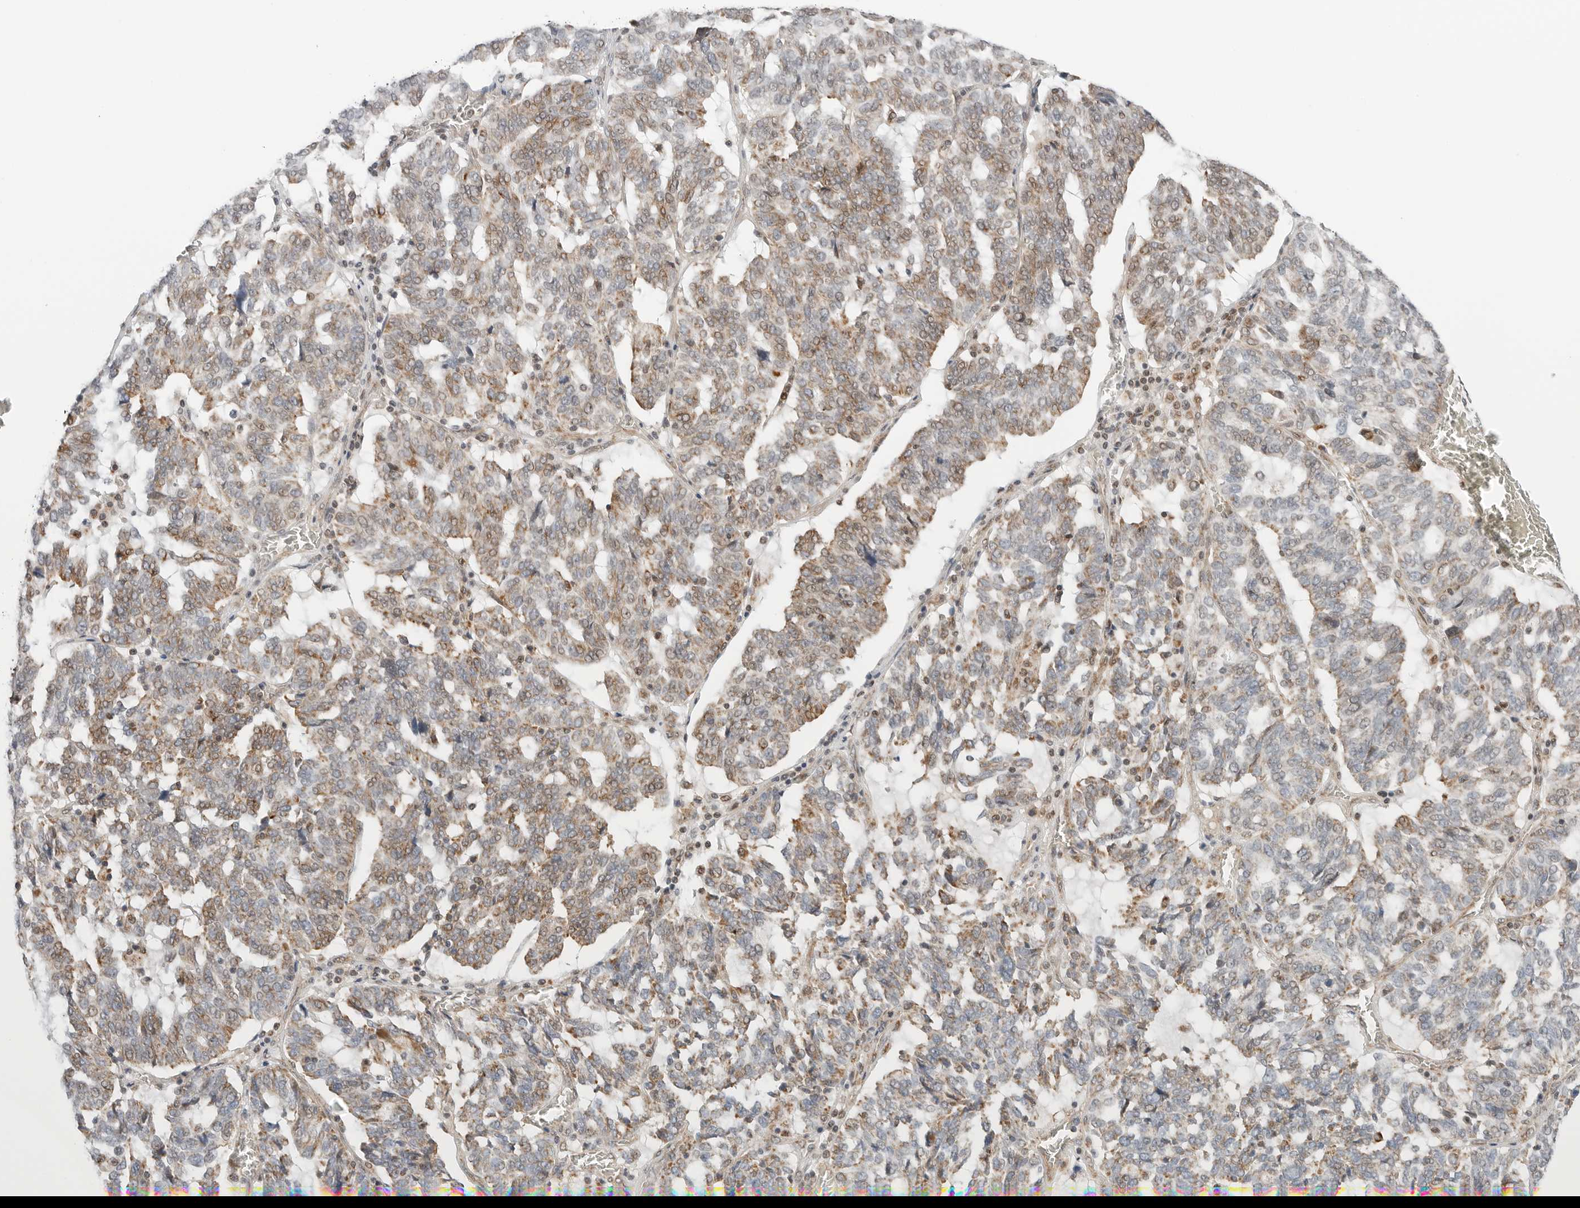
{"staining": {"intensity": "moderate", "quantity": "<25%", "location": "cytoplasmic/membranous"}, "tissue": "ovarian cancer", "cell_type": "Tumor cells", "image_type": "cancer", "snomed": [{"axis": "morphology", "description": "Cystadenocarcinoma, serous, NOS"}, {"axis": "topography", "description": "Ovary"}], "caption": "Tumor cells show low levels of moderate cytoplasmic/membranous staining in about <25% of cells in ovarian serous cystadenocarcinoma.", "gene": "DYRK4", "patient": {"sex": "female", "age": 59}}